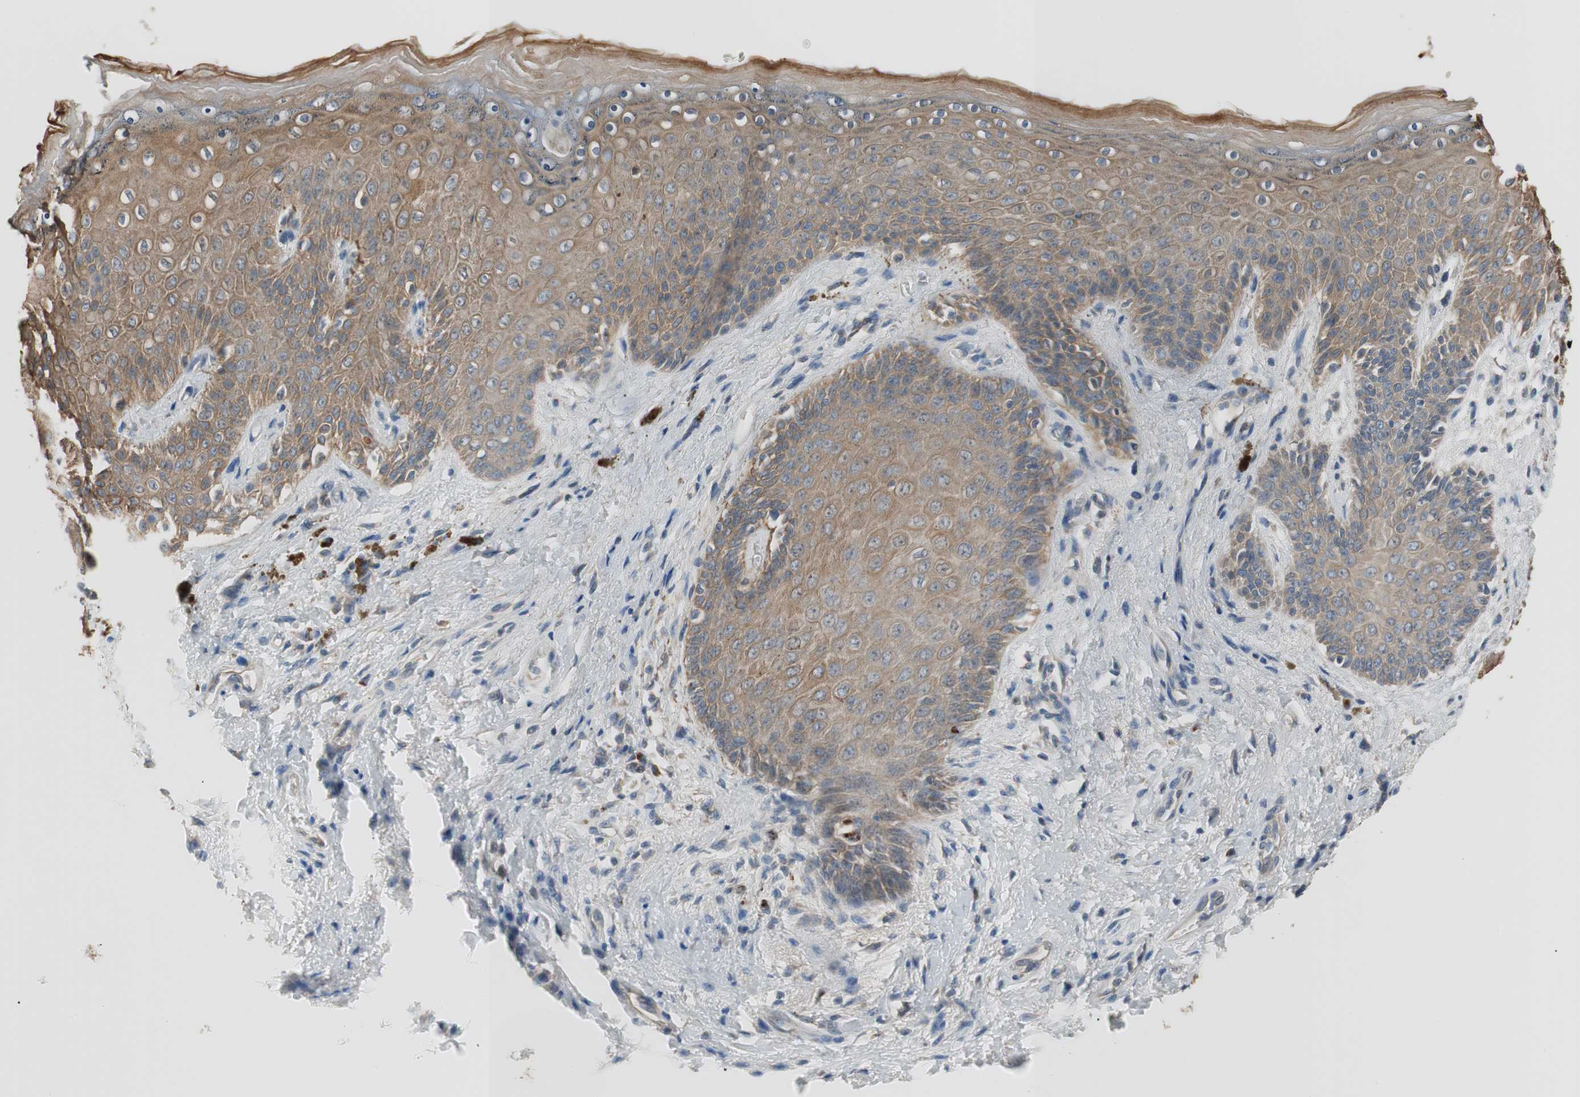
{"staining": {"intensity": "moderate", "quantity": ">75%", "location": "cytoplasmic/membranous"}, "tissue": "skin", "cell_type": "Epidermal cells", "image_type": "normal", "snomed": [{"axis": "morphology", "description": "Normal tissue, NOS"}, {"axis": "topography", "description": "Anal"}], "caption": "The histopathology image exhibits immunohistochemical staining of normal skin. There is moderate cytoplasmic/membranous positivity is seen in about >75% of epidermal cells. (DAB = brown stain, brightfield microscopy at high magnification).", "gene": "FADS2", "patient": {"sex": "female", "age": 46}}